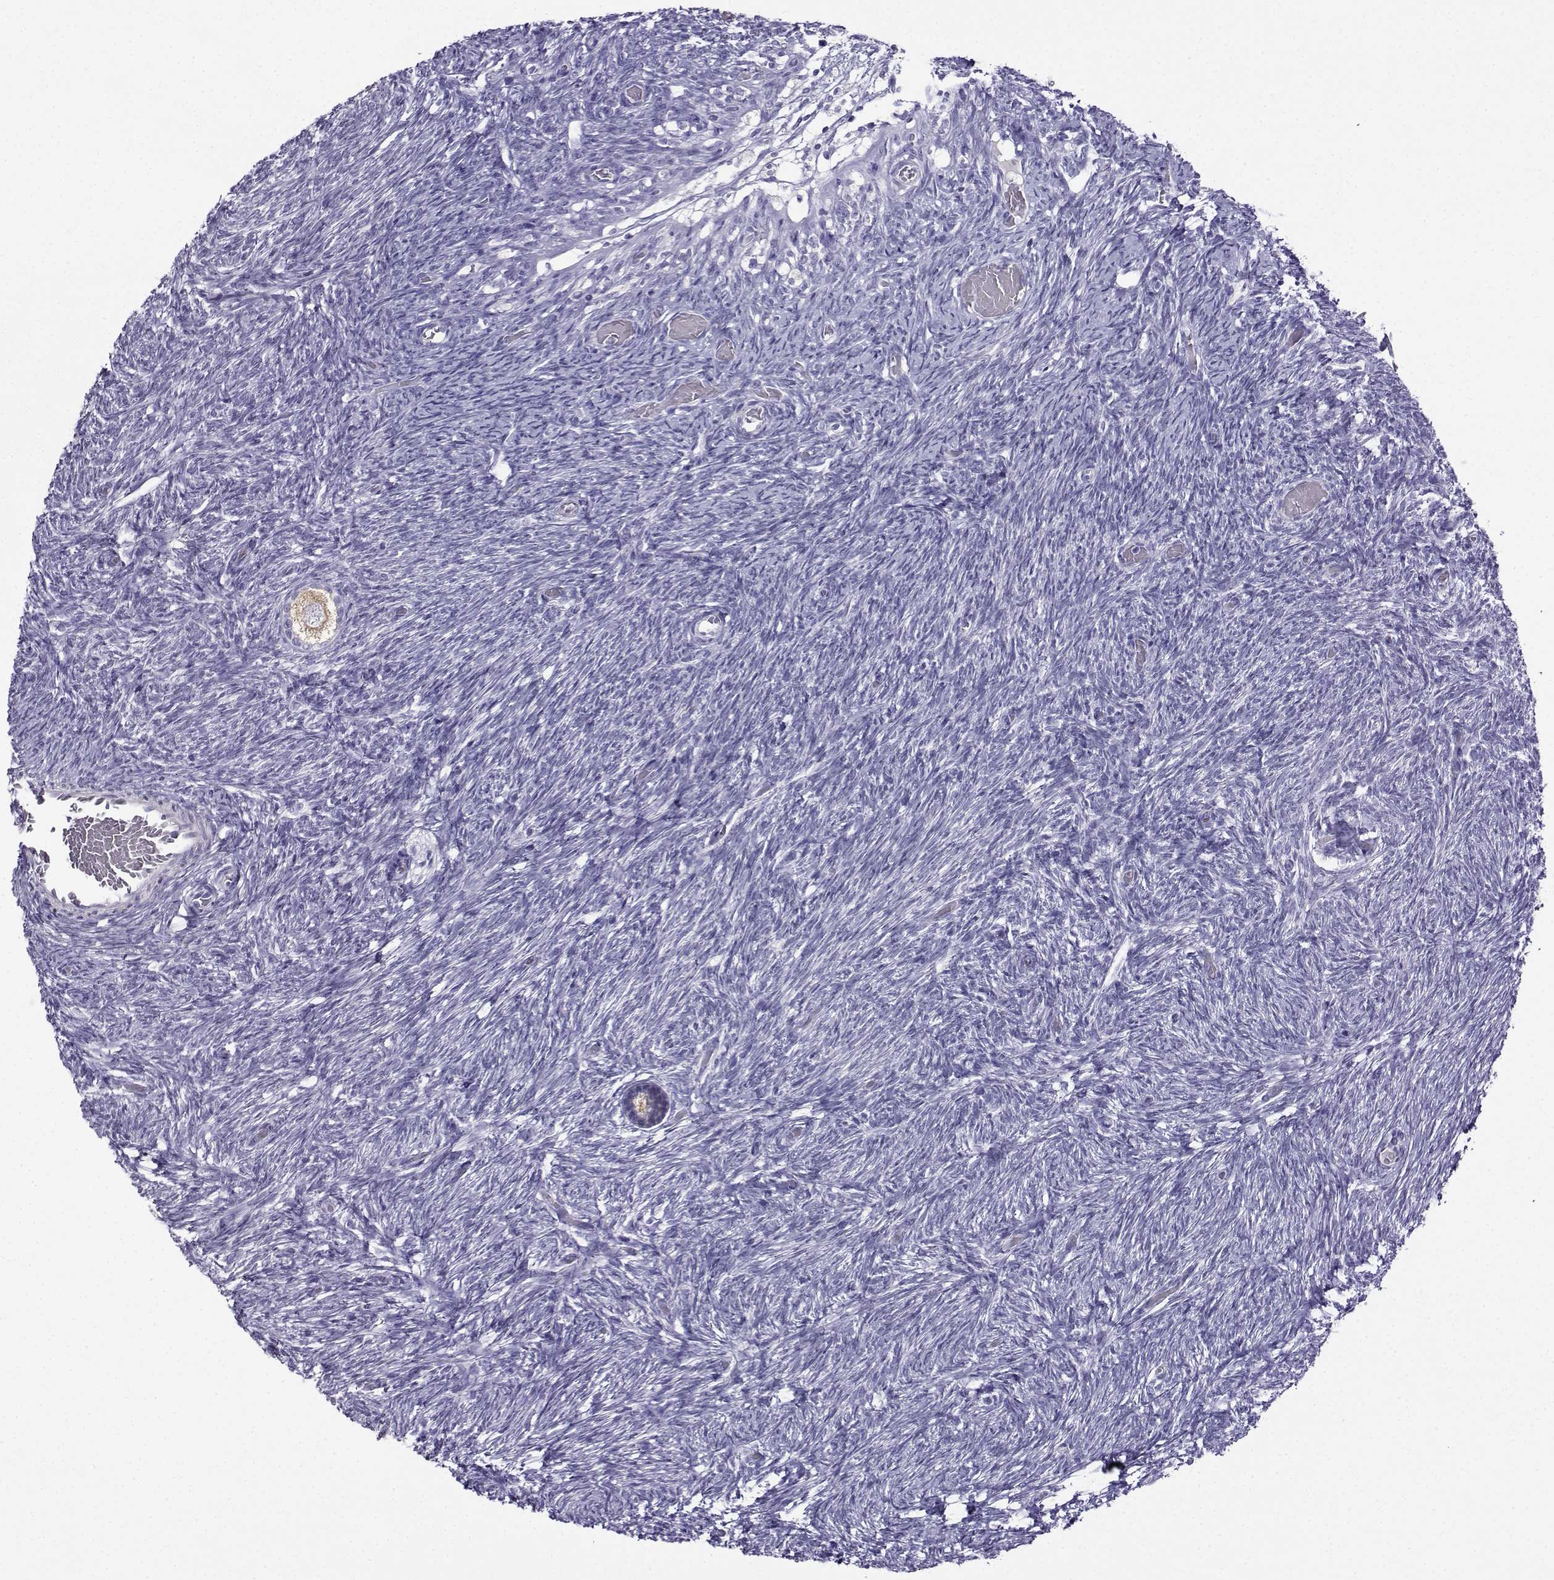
{"staining": {"intensity": "negative", "quantity": "none", "location": "none"}, "tissue": "ovary", "cell_type": "Follicle cells", "image_type": "normal", "snomed": [{"axis": "morphology", "description": "Normal tissue, NOS"}, {"axis": "topography", "description": "Ovary"}], "caption": "DAB immunohistochemical staining of normal human ovary displays no significant expression in follicle cells. (Stains: DAB immunohistochemistry with hematoxylin counter stain, Microscopy: brightfield microscopy at high magnification).", "gene": "FBXO24", "patient": {"sex": "female", "age": 39}}